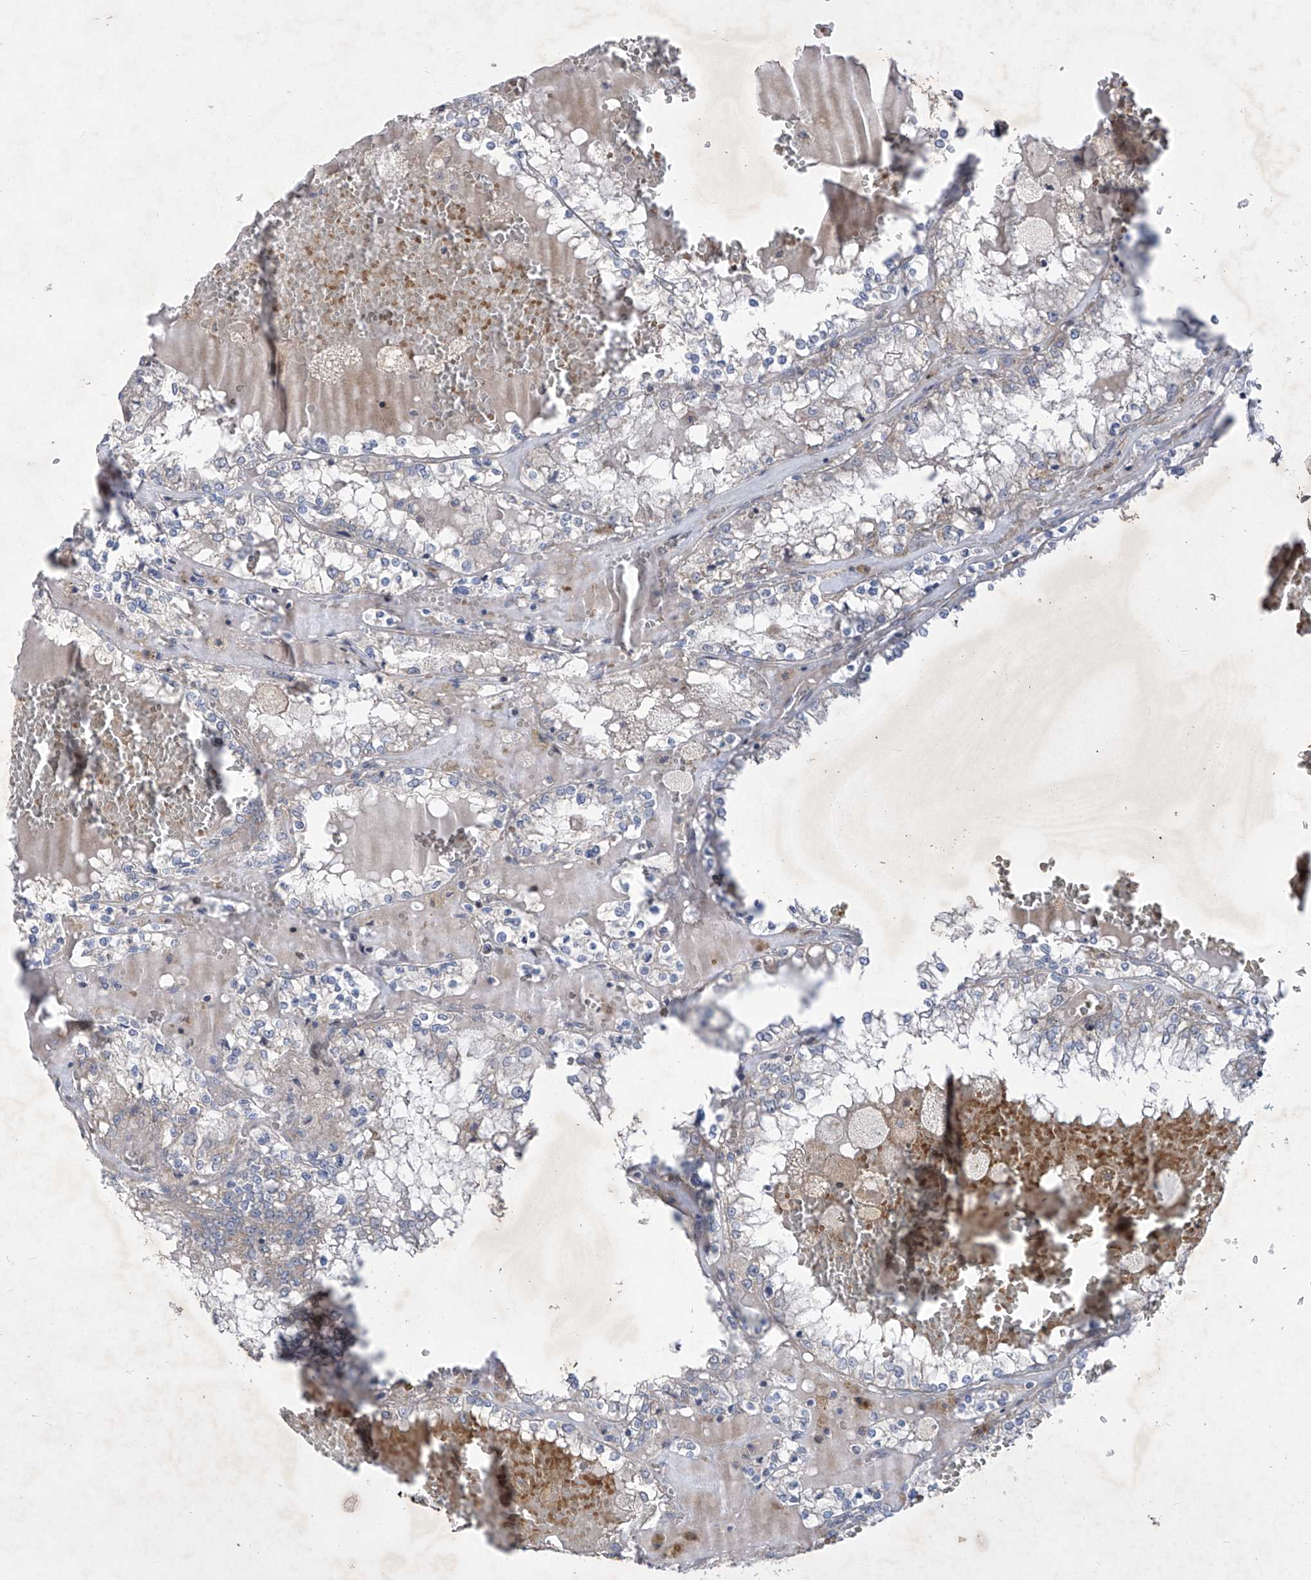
{"staining": {"intensity": "negative", "quantity": "none", "location": "none"}, "tissue": "renal cancer", "cell_type": "Tumor cells", "image_type": "cancer", "snomed": [{"axis": "morphology", "description": "Adenocarcinoma, NOS"}, {"axis": "topography", "description": "Kidney"}], "caption": "The micrograph displays no significant staining in tumor cells of renal cancer.", "gene": "COQ3", "patient": {"sex": "female", "age": 56}}